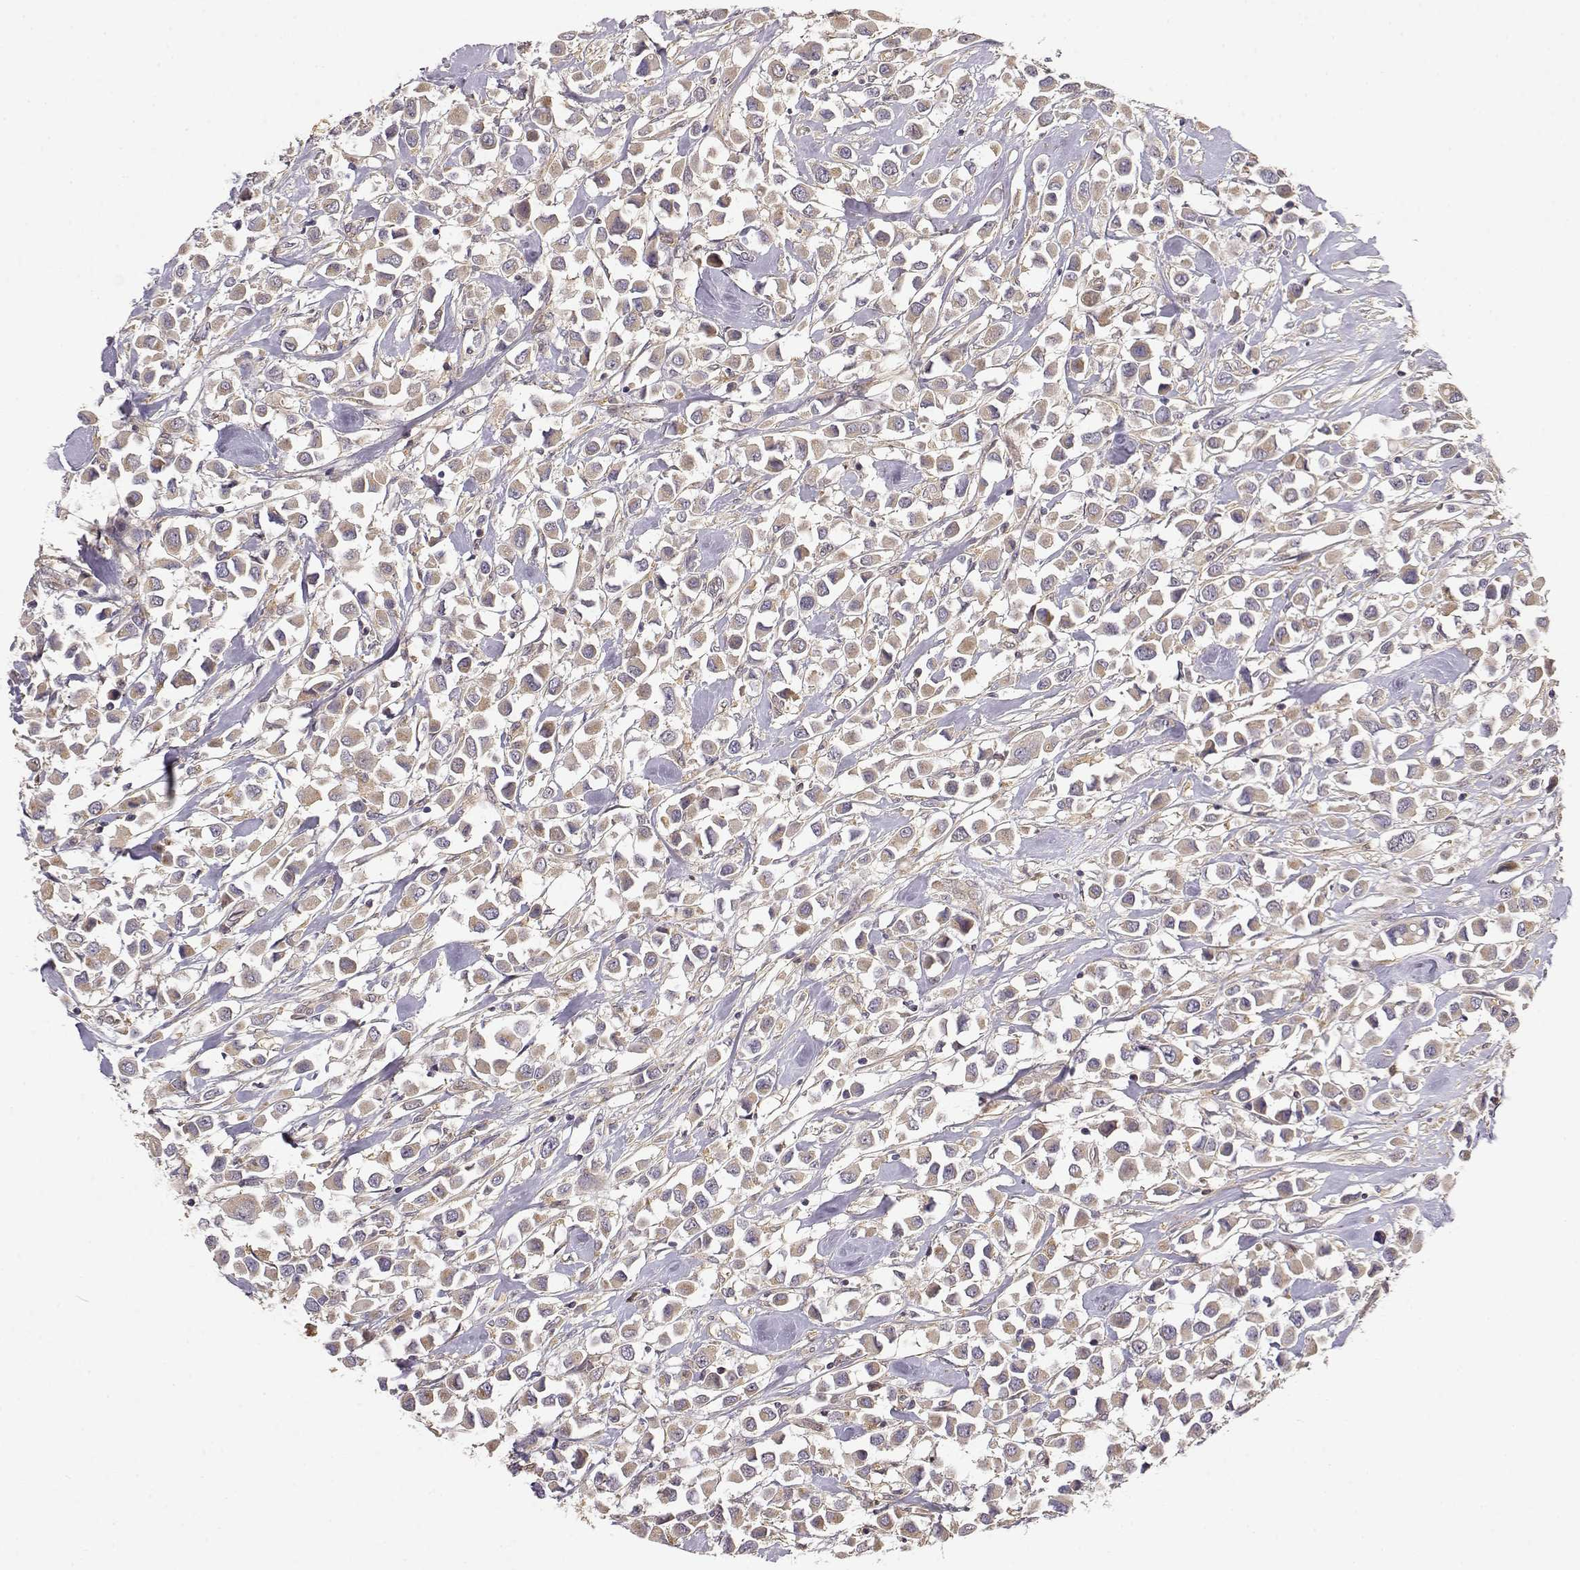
{"staining": {"intensity": "weak", "quantity": "25%-75%", "location": "cytoplasmic/membranous"}, "tissue": "breast cancer", "cell_type": "Tumor cells", "image_type": "cancer", "snomed": [{"axis": "morphology", "description": "Duct carcinoma"}, {"axis": "topography", "description": "Breast"}], "caption": "Immunohistochemical staining of human breast cancer exhibits low levels of weak cytoplasmic/membranous protein positivity in approximately 25%-75% of tumor cells. (IHC, brightfield microscopy, high magnification).", "gene": "CRIM1", "patient": {"sex": "female", "age": 61}}